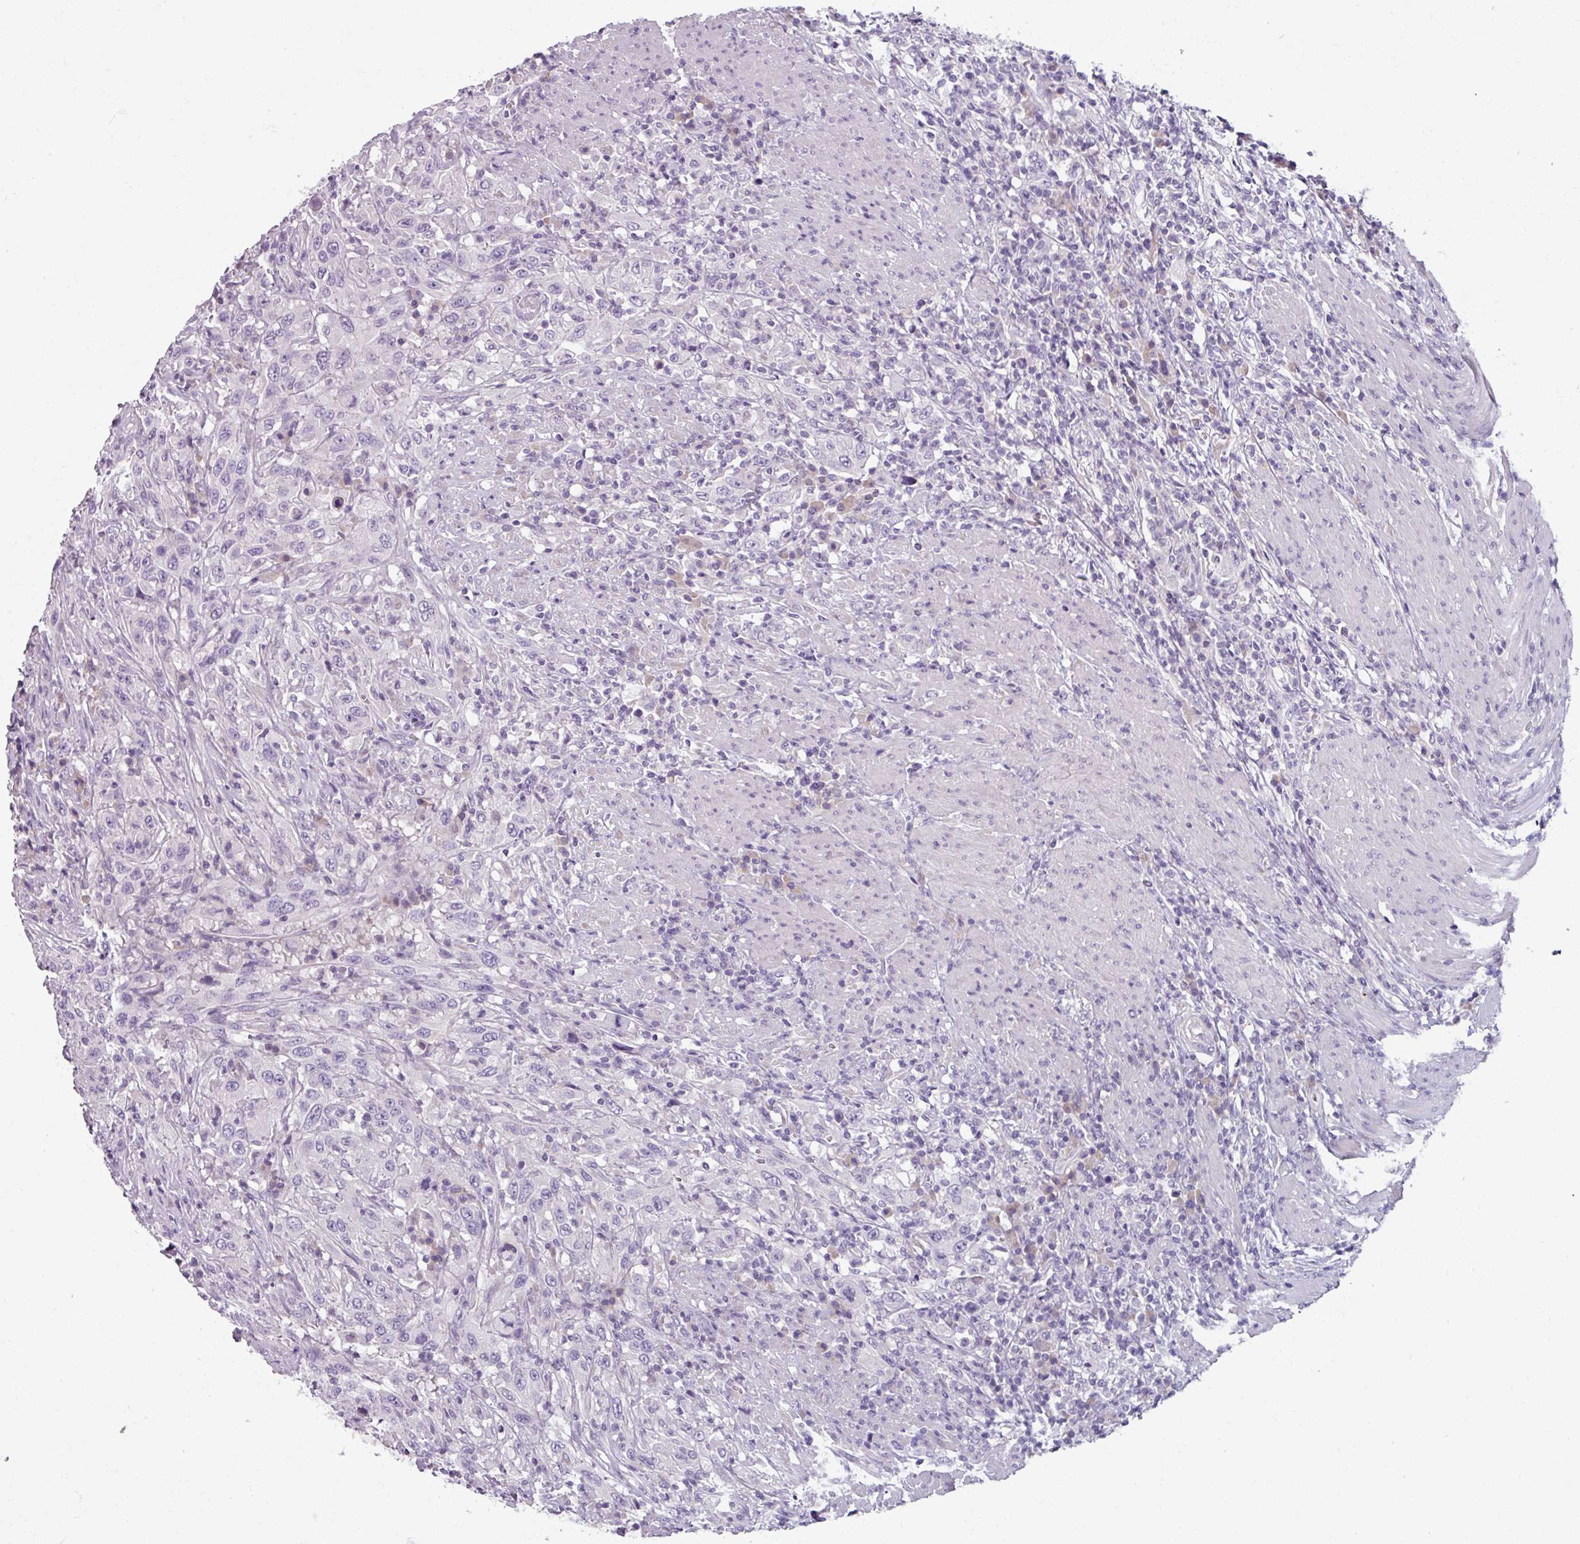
{"staining": {"intensity": "negative", "quantity": "none", "location": "none"}, "tissue": "urothelial cancer", "cell_type": "Tumor cells", "image_type": "cancer", "snomed": [{"axis": "morphology", "description": "Urothelial carcinoma, High grade"}, {"axis": "topography", "description": "Urinary bladder"}], "caption": "An immunohistochemistry (IHC) photomicrograph of urothelial cancer is shown. There is no staining in tumor cells of urothelial cancer. (IHC, brightfield microscopy, high magnification).", "gene": "SMIM11", "patient": {"sex": "male", "age": 61}}